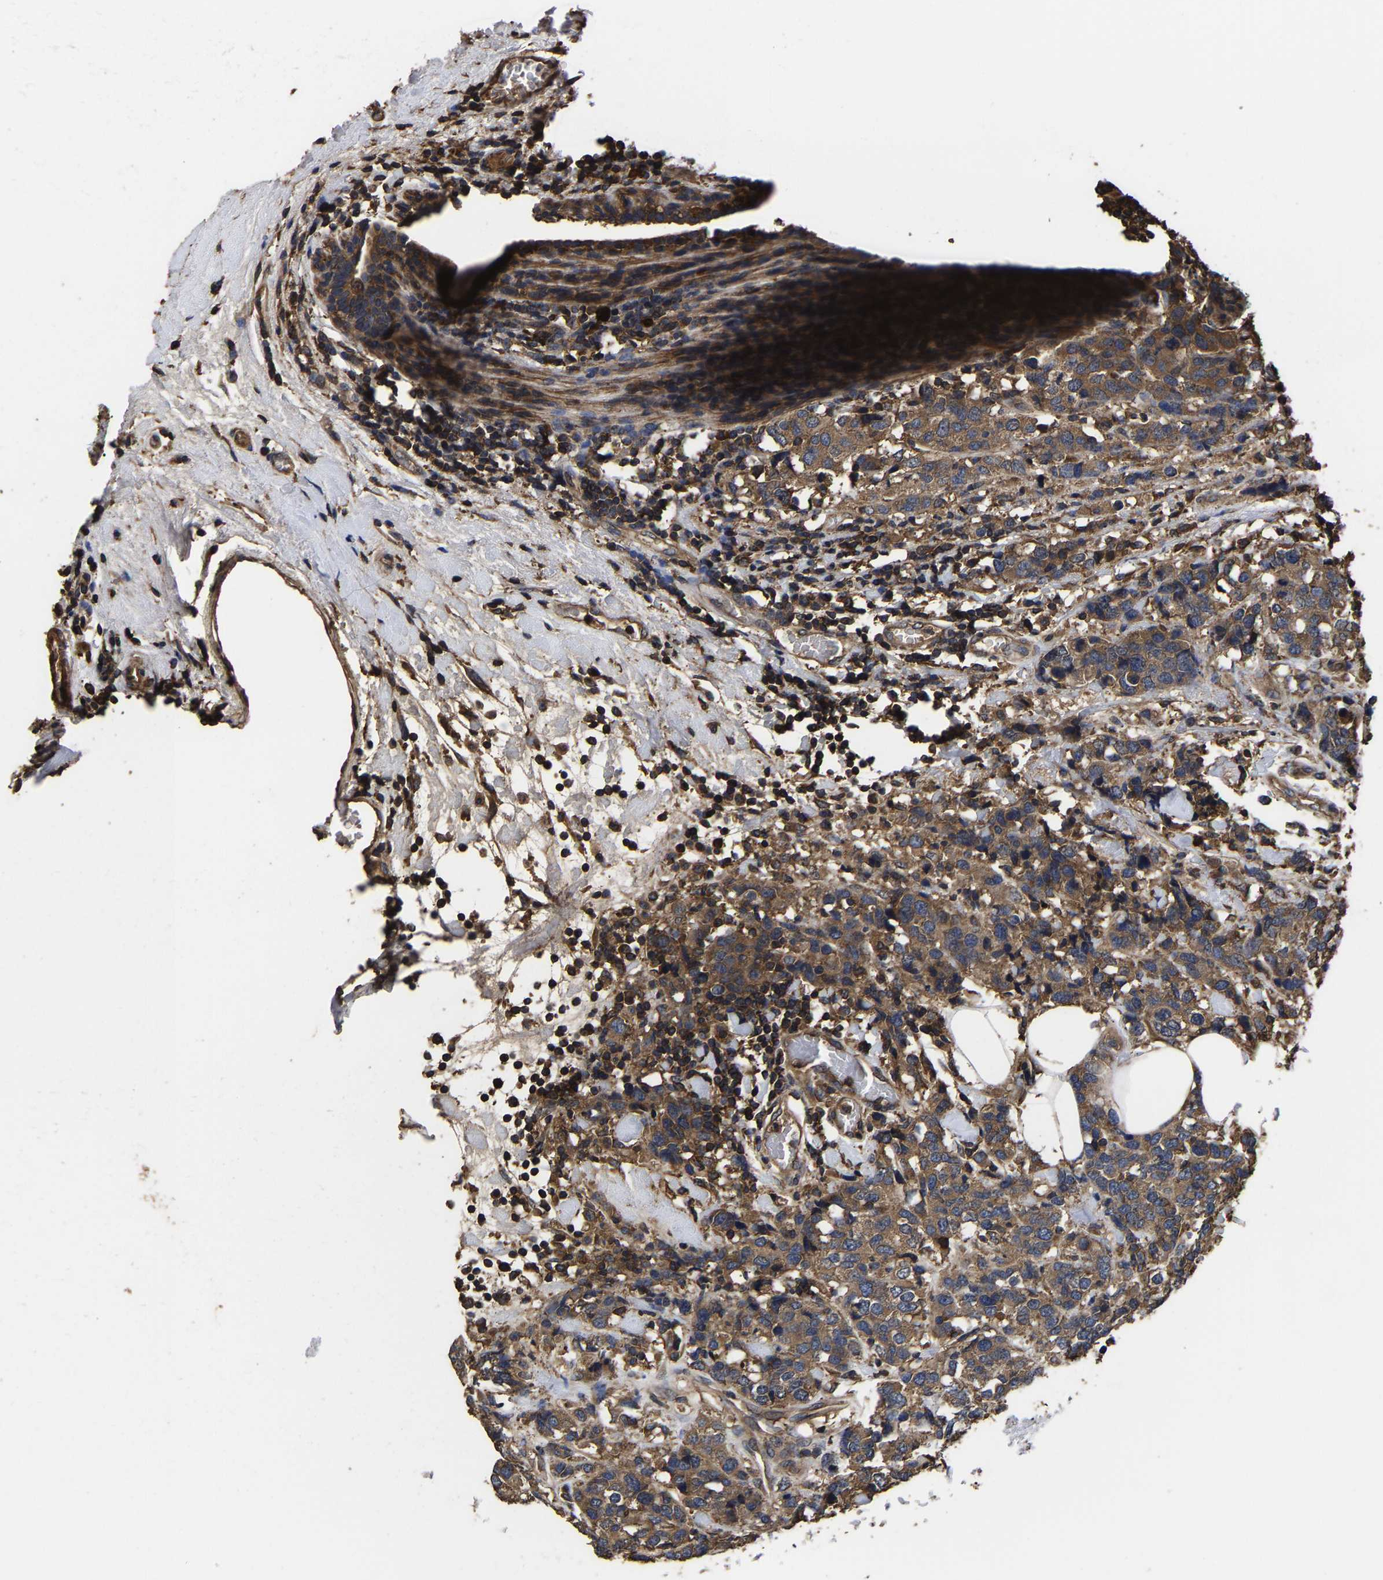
{"staining": {"intensity": "moderate", "quantity": ">75%", "location": "cytoplasmic/membranous"}, "tissue": "breast cancer", "cell_type": "Tumor cells", "image_type": "cancer", "snomed": [{"axis": "morphology", "description": "Lobular carcinoma"}, {"axis": "topography", "description": "Breast"}], "caption": "A high-resolution micrograph shows IHC staining of breast cancer, which reveals moderate cytoplasmic/membranous staining in about >75% of tumor cells. Using DAB (3,3'-diaminobenzidine) (brown) and hematoxylin (blue) stains, captured at high magnification using brightfield microscopy.", "gene": "ITCH", "patient": {"sex": "female", "age": 59}}